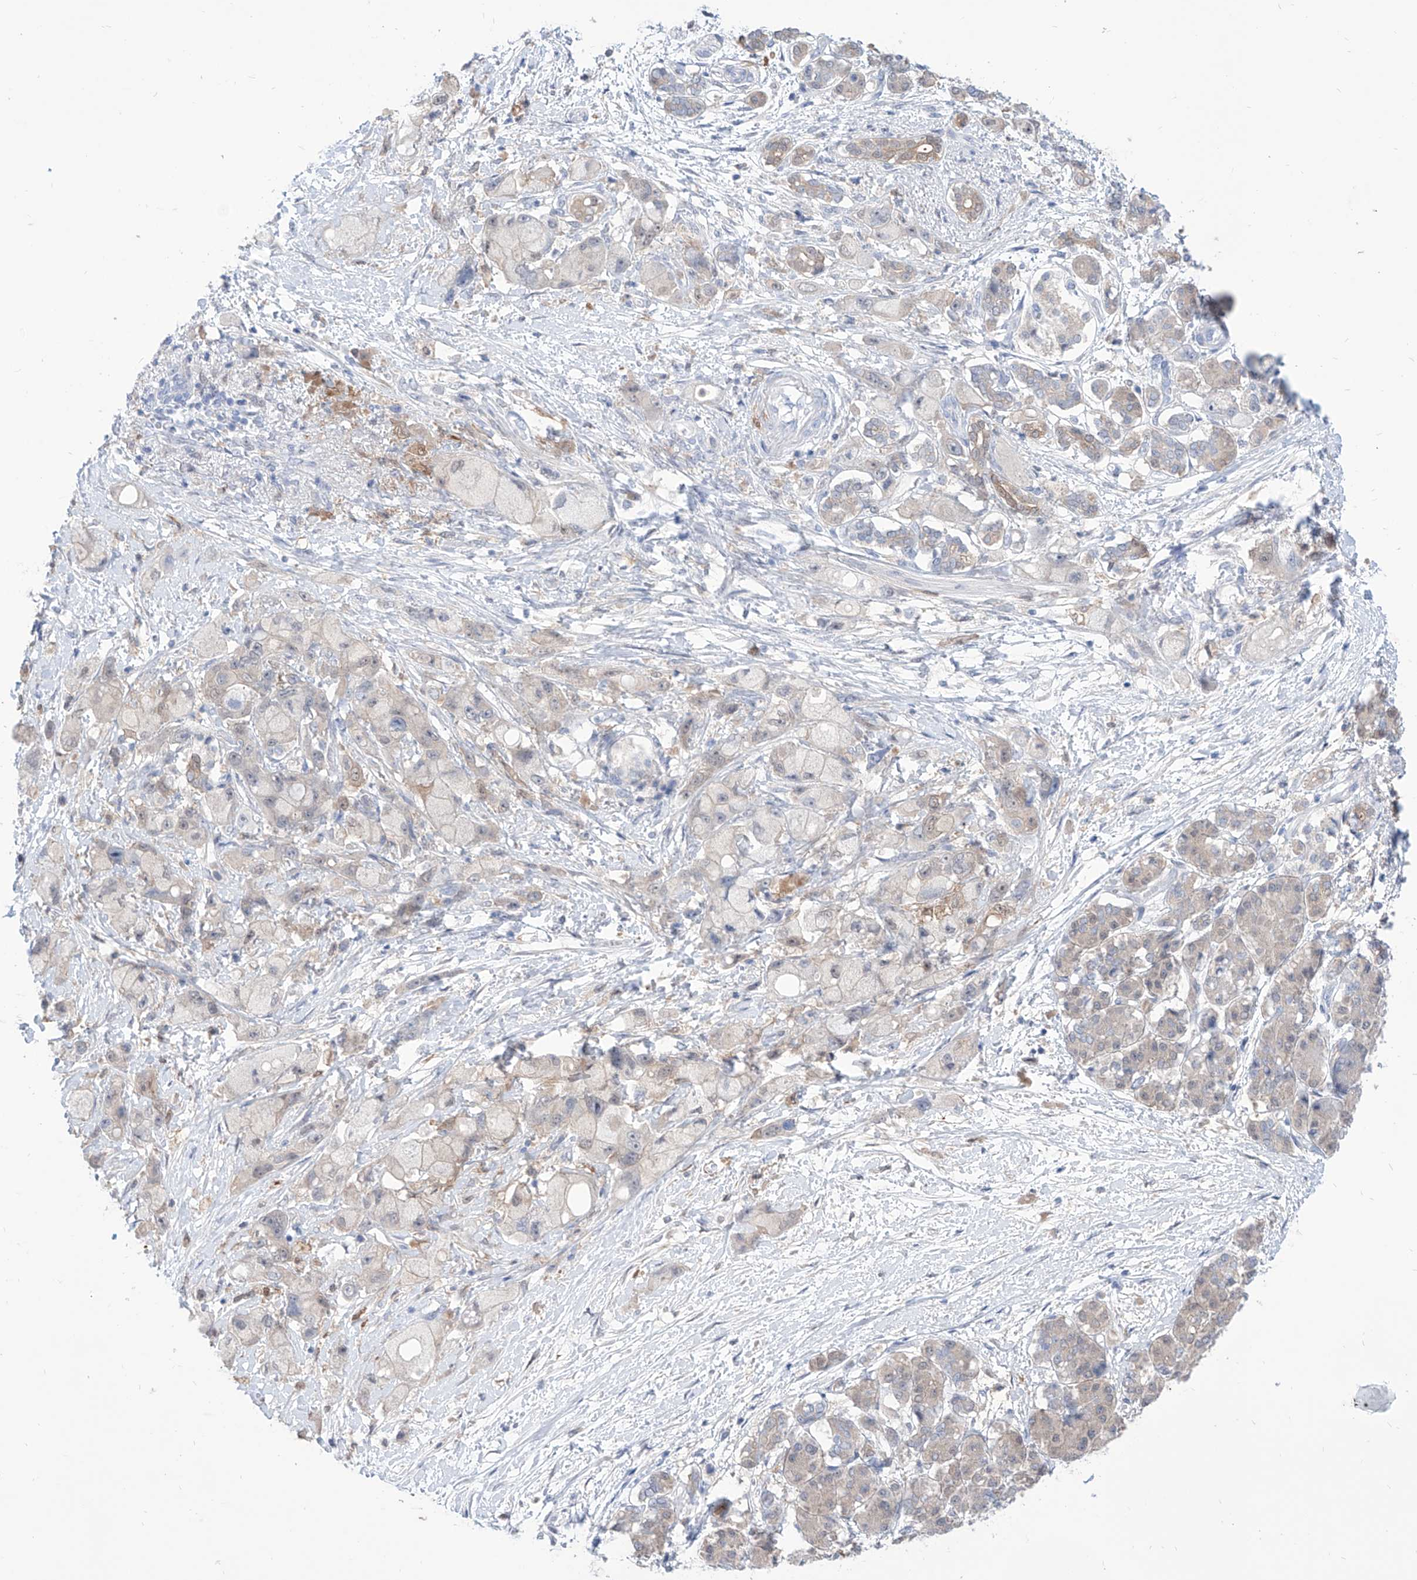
{"staining": {"intensity": "negative", "quantity": "none", "location": "none"}, "tissue": "pancreatic cancer", "cell_type": "Tumor cells", "image_type": "cancer", "snomed": [{"axis": "morphology", "description": "Normal tissue, NOS"}, {"axis": "morphology", "description": "Adenocarcinoma, NOS"}, {"axis": "topography", "description": "Pancreas"}], "caption": "DAB immunohistochemical staining of adenocarcinoma (pancreatic) demonstrates no significant positivity in tumor cells.", "gene": "PDXK", "patient": {"sex": "female", "age": 68}}